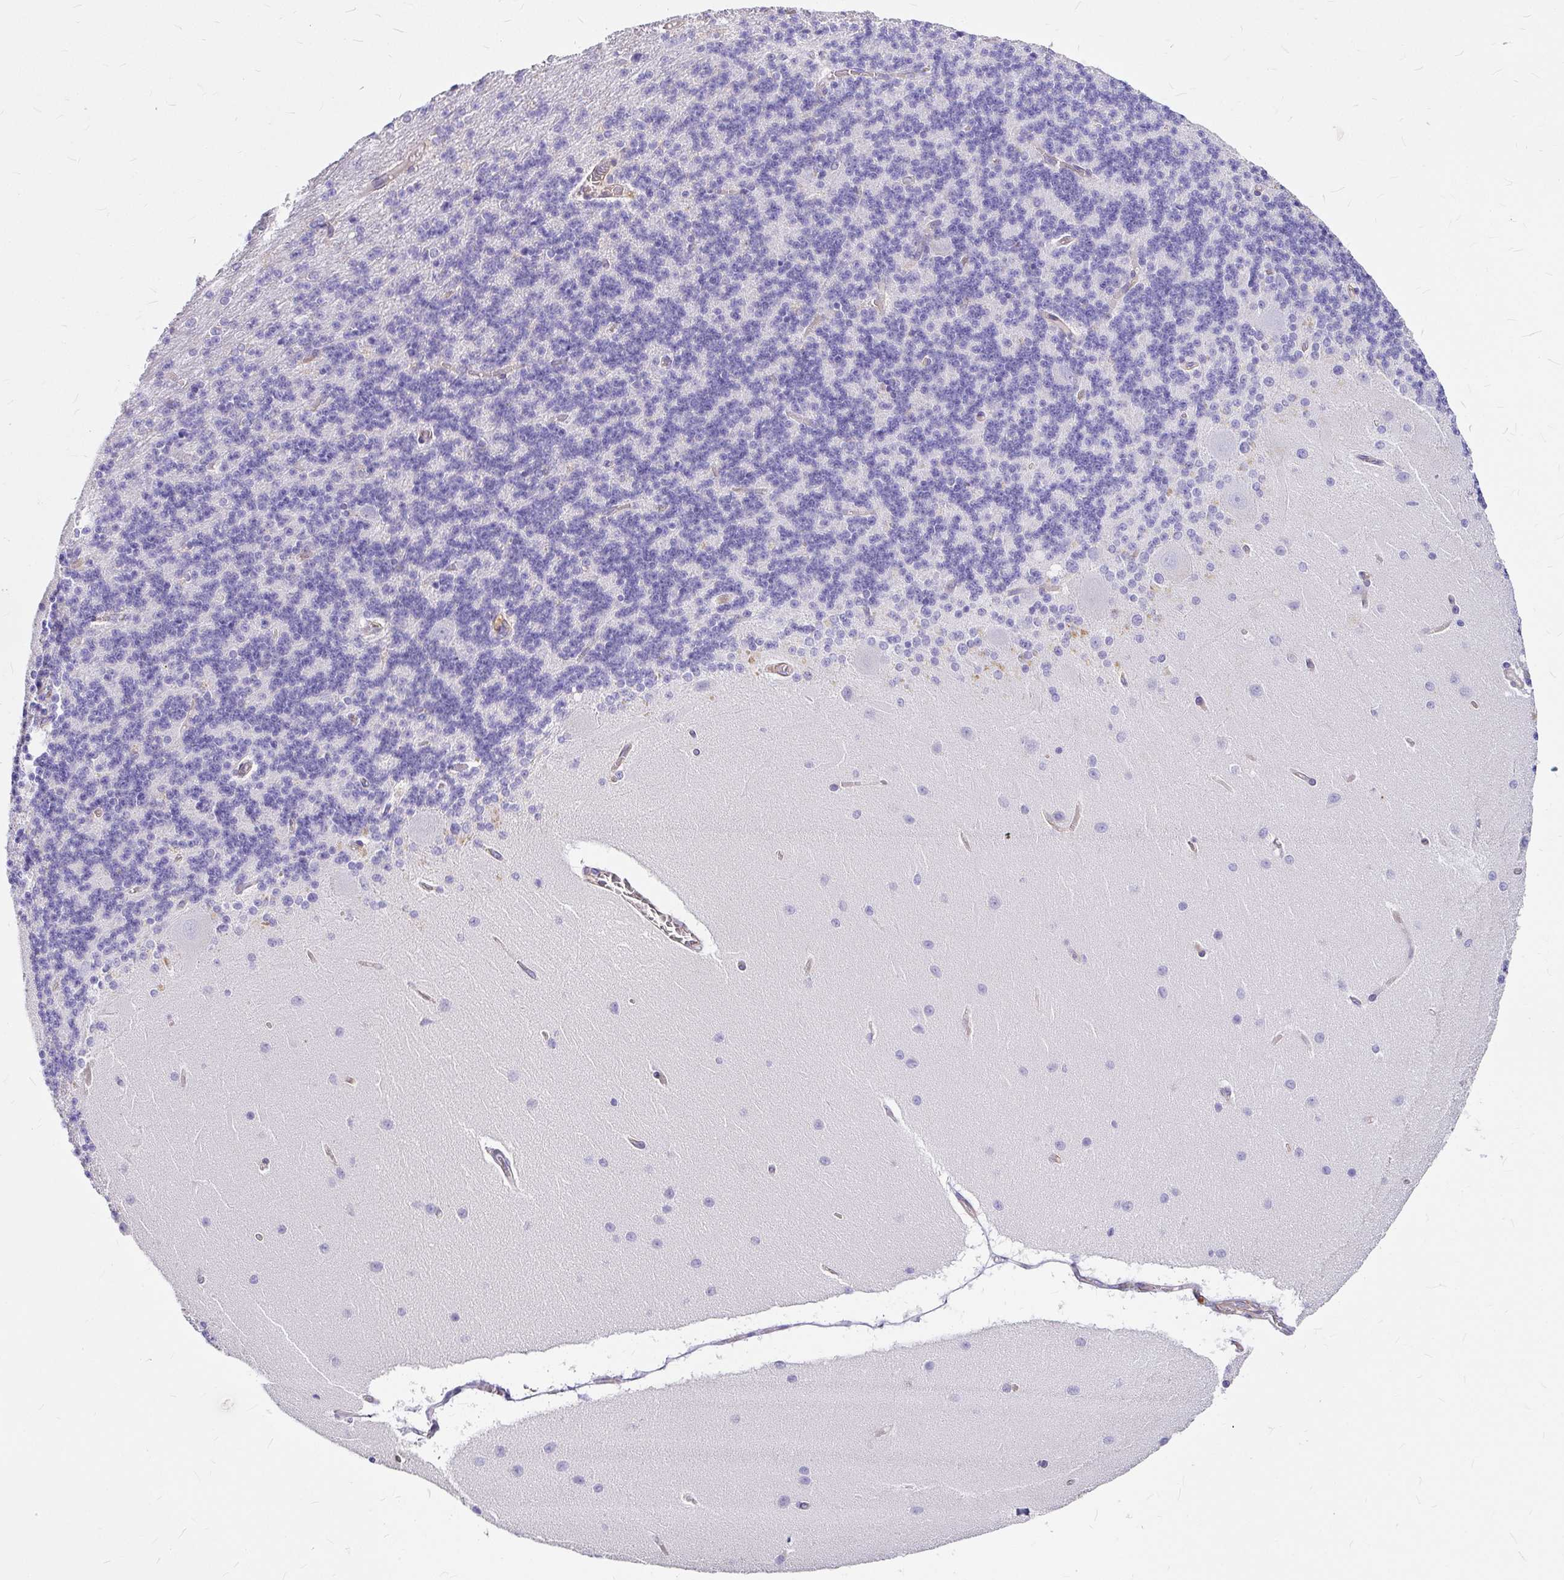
{"staining": {"intensity": "negative", "quantity": "none", "location": "none"}, "tissue": "cerebellum", "cell_type": "Cells in granular layer", "image_type": "normal", "snomed": [{"axis": "morphology", "description": "Normal tissue, NOS"}, {"axis": "topography", "description": "Cerebellum"}], "caption": "Cells in granular layer are negative for brown protein staining in unremarkable cerebellum. Nuclei are stained in blue.", "gene": "MYO1B", "patient": {"sex": "female", "age": 54}}